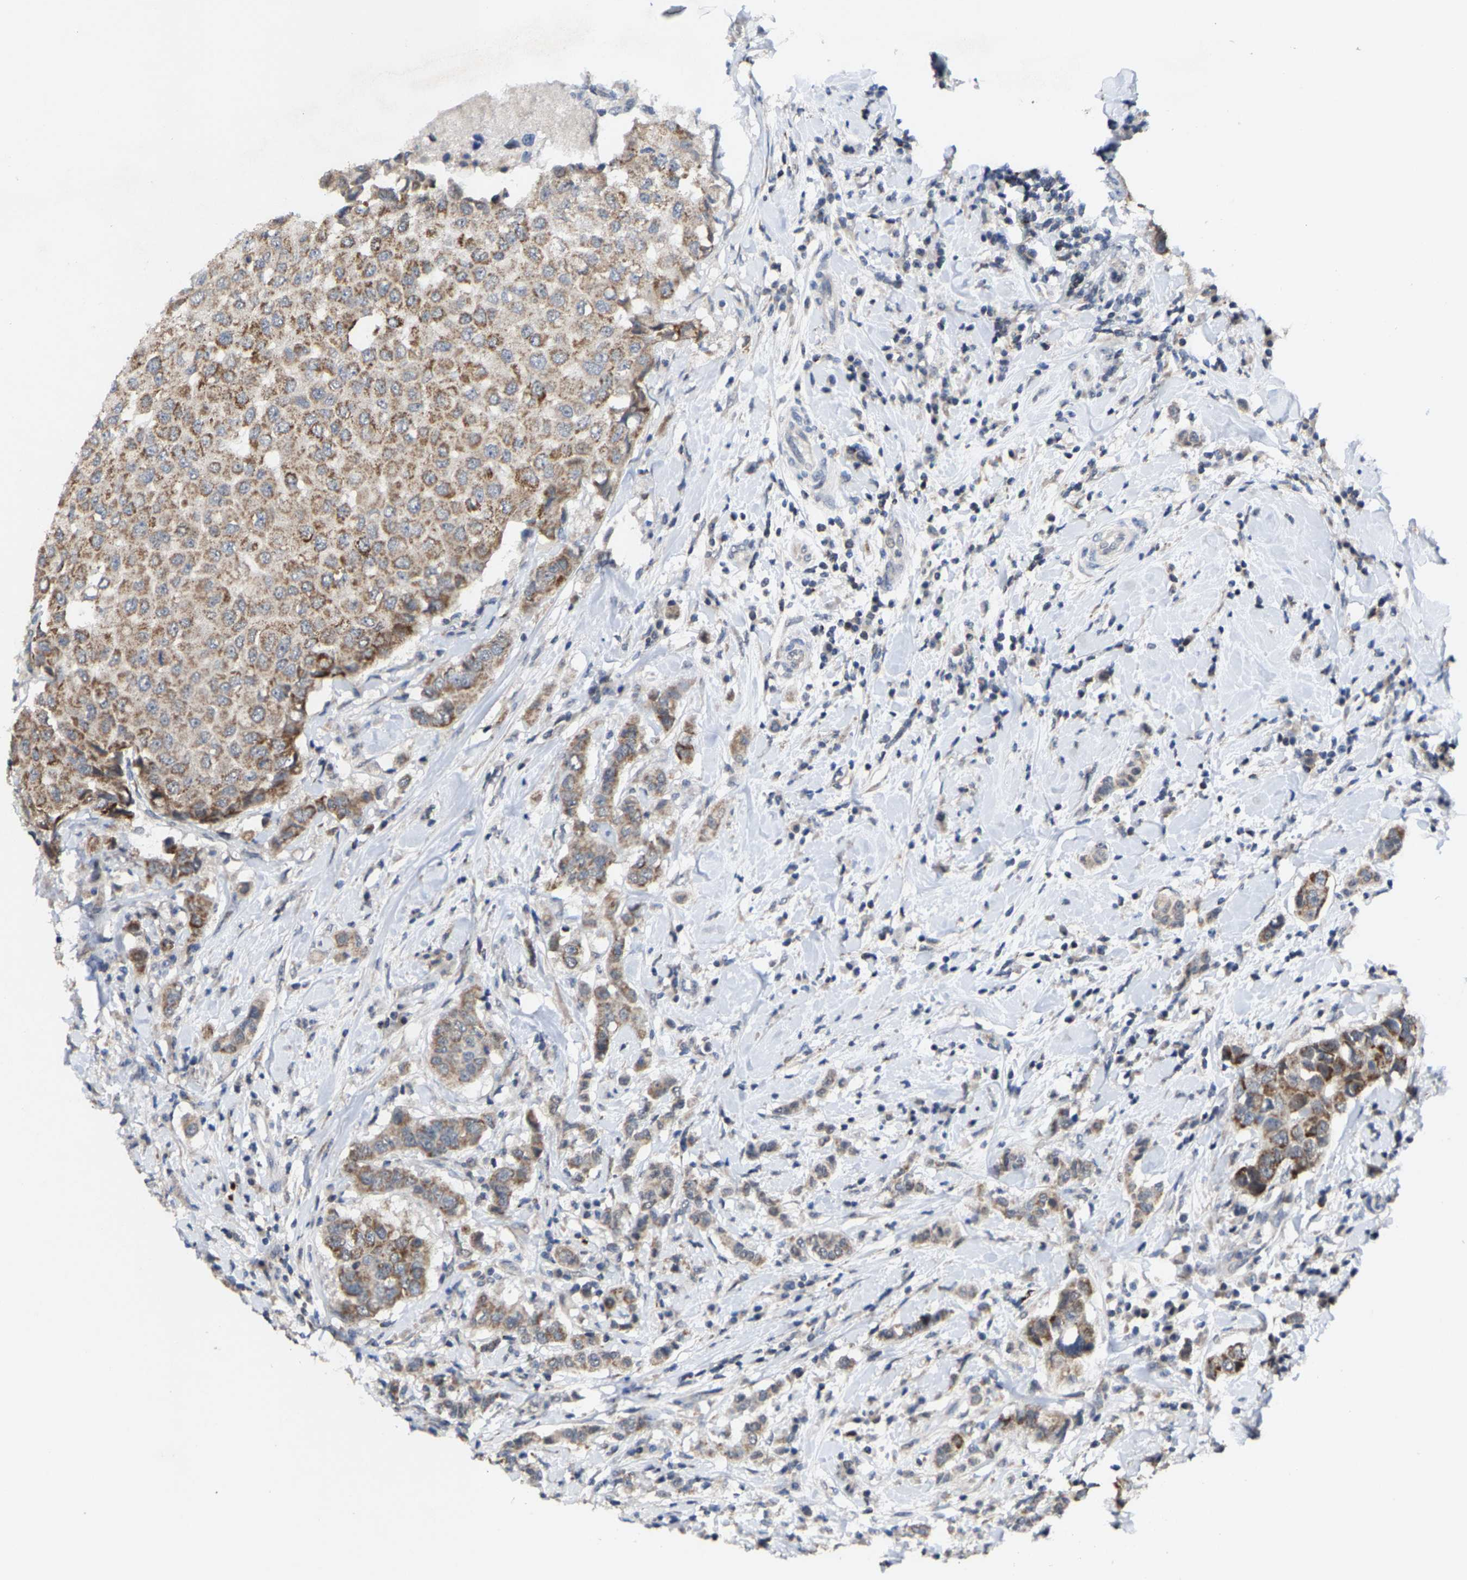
{"staining": {"intensity": "weak", "quantity": ">75%", "location": "cytoplasmic/membranous"}, "tissue": "breast cancer", "cell_type": "Tumor cells", "image_type": "cancer", "snomed": [{"axis": "morphology", "description": "Duct carcinoma"}, {"axis": "topography", "description": "Breast"}], "caption": "Protein staining of breast intraductal carcinoma tissue reveals weak cytoplasmic/membranous expression in about >75% of tumor cells.", "gene": "TDRKH", "patient": {"sex": "female", "age": 27}}